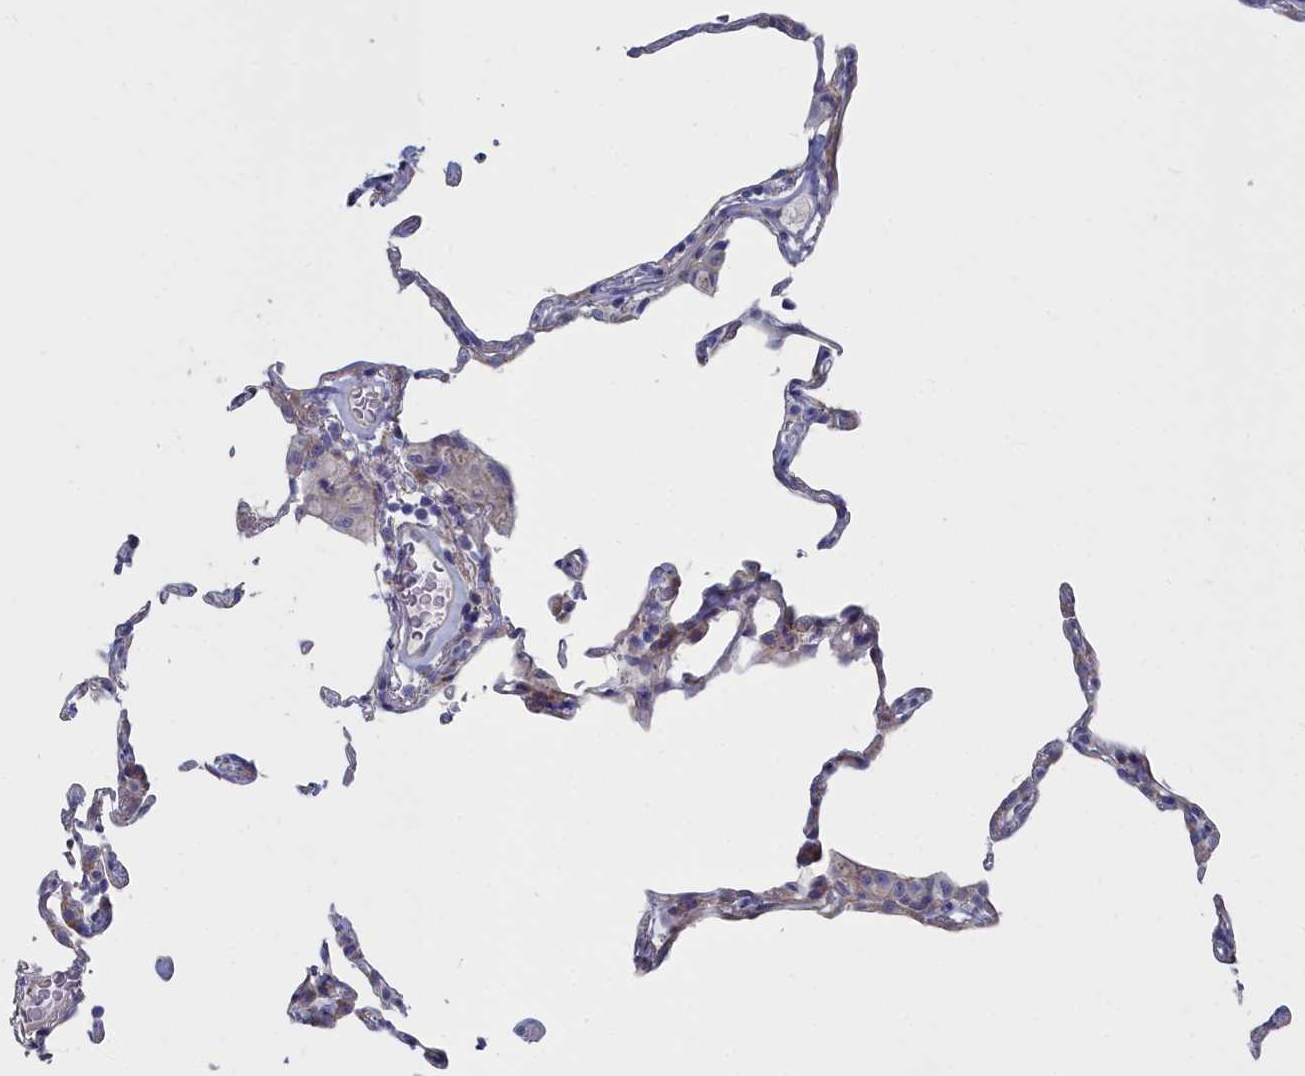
{"staining": {"intensity": "weak", "quantity": "<25%", "location": "cytoplasmic/membranous"}, "tissue": "lung", "cell_type": "Alveolar cells", "image_type": "normal", "snomed": [{"axis": "morphology", "description": "Normal tissue, NOS"}, {"axis": "topography", "description": "Lung"}], "caption": "DAB (3,3'-diaminobenzidine) immunohistochemical staining of normal lung shows no significant positivity in alveolar cells. The staining is performed using DAB (3,3'-diaminobenzidine) brown chromogen with nuclei counter-stained in using hematoxylin.", "gene": "SHISAL2A", "patient": {"sex": "female", "age": 57}}